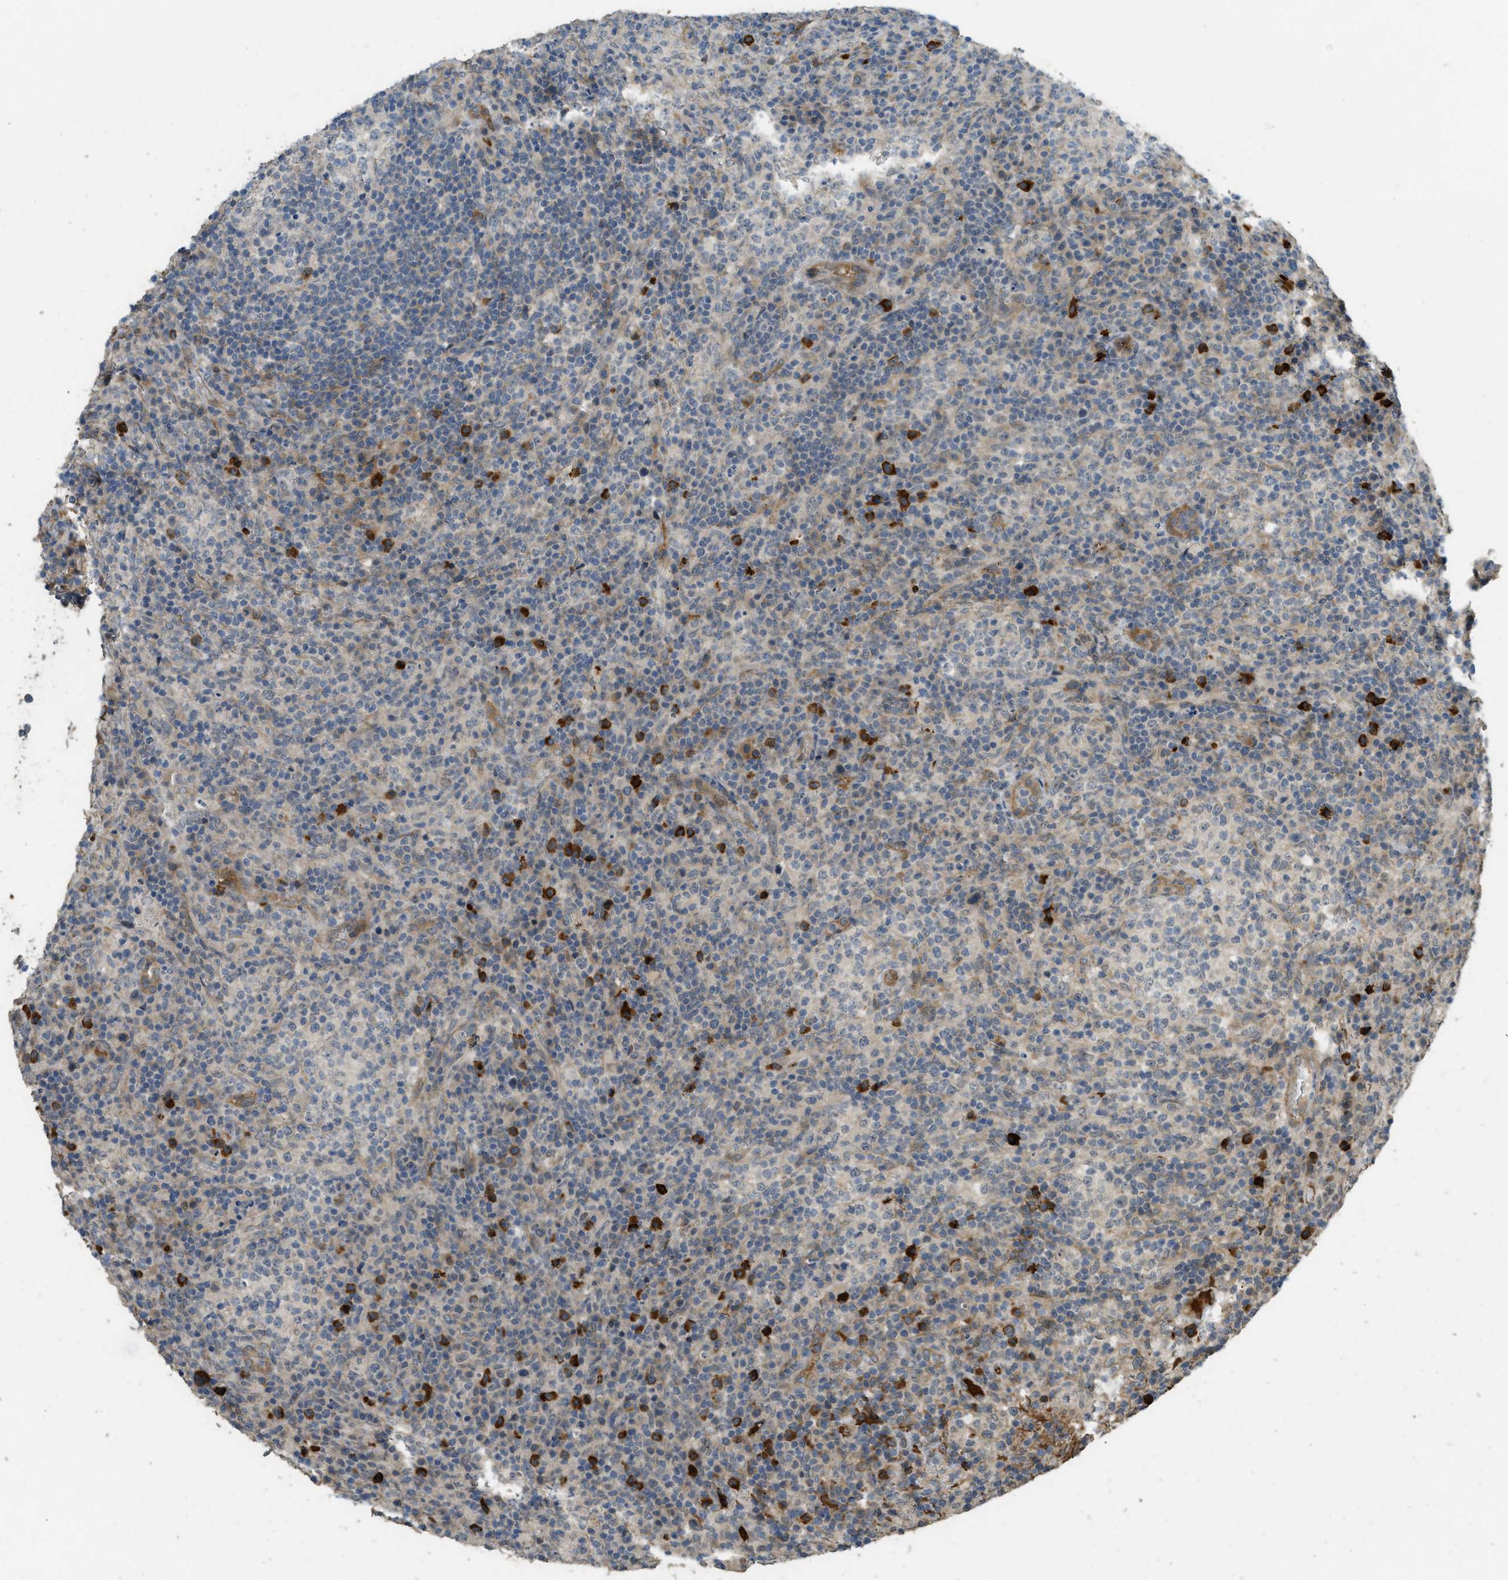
{"staining": {"intensity": "weak", "quantity": "25%-75%", "location": "cytoplasmic/membranous"}, "tissue": "lymphoma", "cell_type": "Tumor cells", "image_type": "cancer", "snomed": [{"axis": "morphology", "description": "Malignant lymphoma, non-Hodgkin's type, High grade"}, {"axis": "topography", "description": "Lymph node"}], "caption": "Lymphoma stained for a protein (brown) displays weak cytoplasmic/membranous positive positivity in approximately 25%-75% of tumor cells.", "gene": "IGF2BP2", "patient": {"sex": "female", "age": 76}}